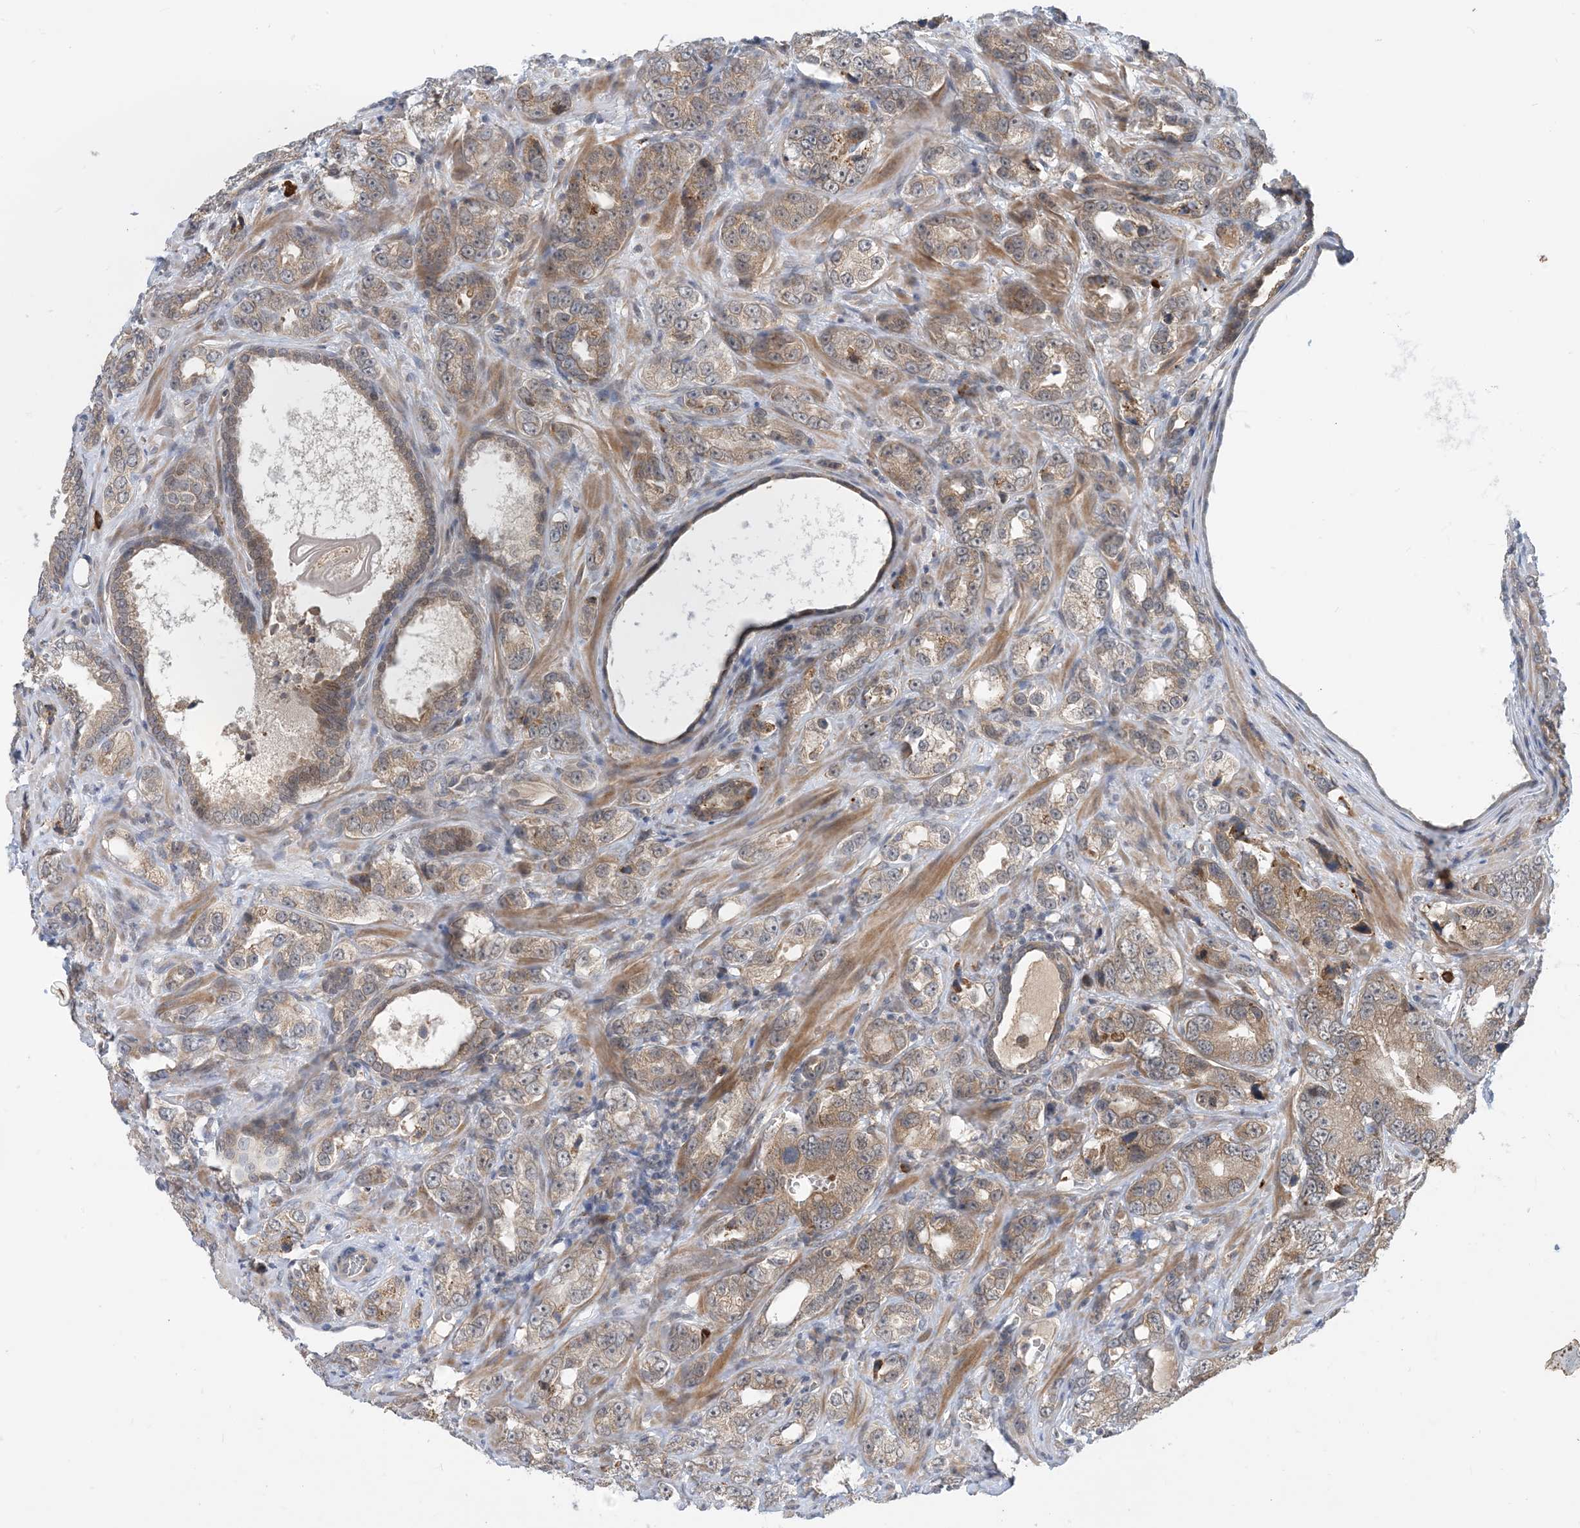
{"staining": {"intensity": "moderate", "quantity": ">75%", "location": "cytoplasmic/membranous"}, "tissue": "prostate cancer", "cell_type": "Tumor cells", "image_type": "cancer", "snomed": [{"axis": "morphology", "description": "Adenocarcinoma, High grade"}, {"axis": "topography", "description": "Prostate"}], "caption": "Brown immunohistochemical staining in human prostate adenocarcinoma (high-grade) demonstrates moderate cytoplasmic/membranous positivity in approximately >75% of tumor cells.", "gene": "PHOSPHO2", "patient": {"sex": "male", "age": 62}}